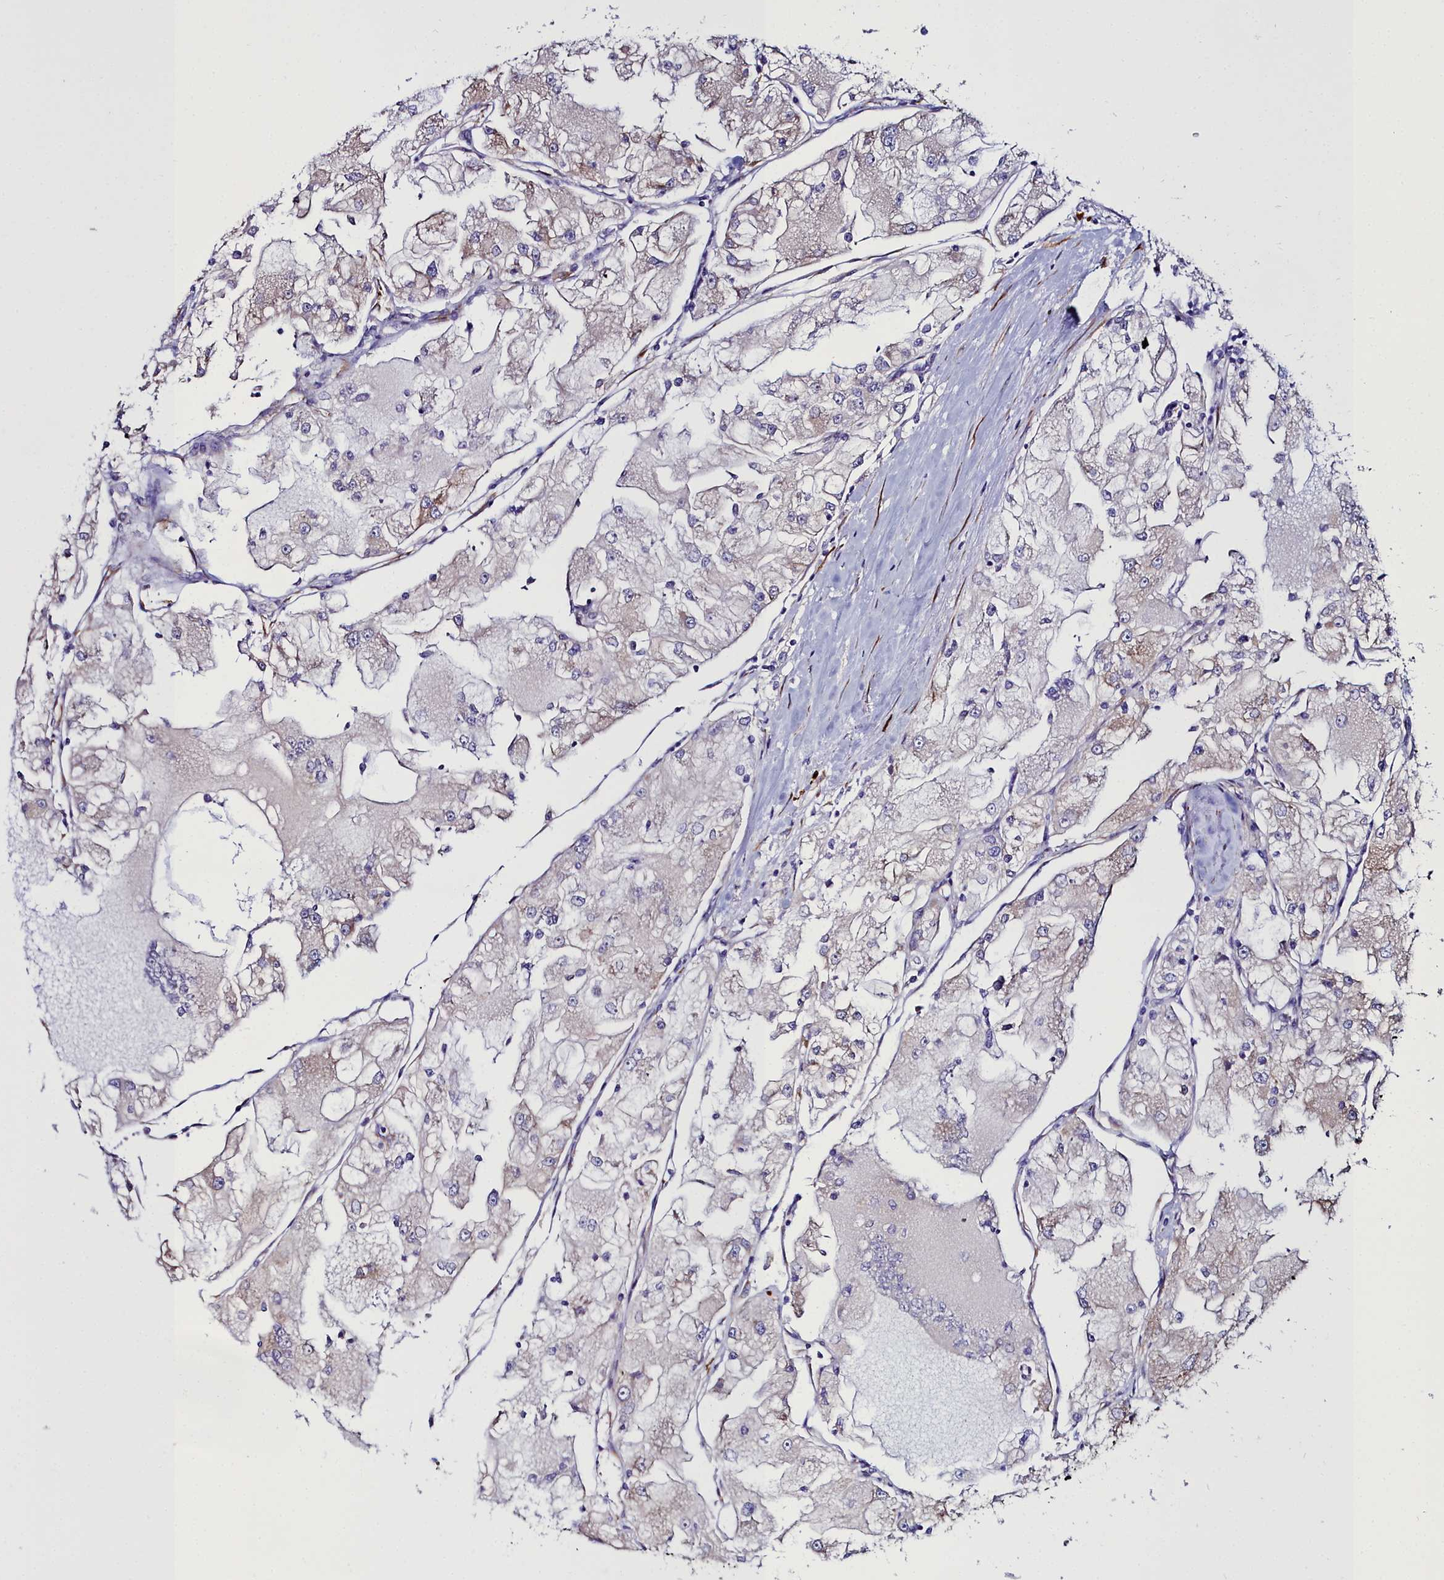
{"staining": {"intensity": "weak", "quantity": "<25%", "location": "cytoplasmic/membranous"}, "tissue": "renal cancer", "cell_type": "Tumor cells", "image_type": "cancer", "snomed": [{"axis": "morphology", "description": "Adenocarcinoma, NOS"}, {"axis": "topography", "description": "Kidney"}], "caption": "An IHC photomicrograph of renal adenocarcinoma is shown. There is no staining in tumor cells of renal adenocarcinoma. (Immunohistochemistry (ihc), brightfield microscopy, high magnification).", "gene": "TXNDC5", "patient": {"sex": "female", "age": 72}}